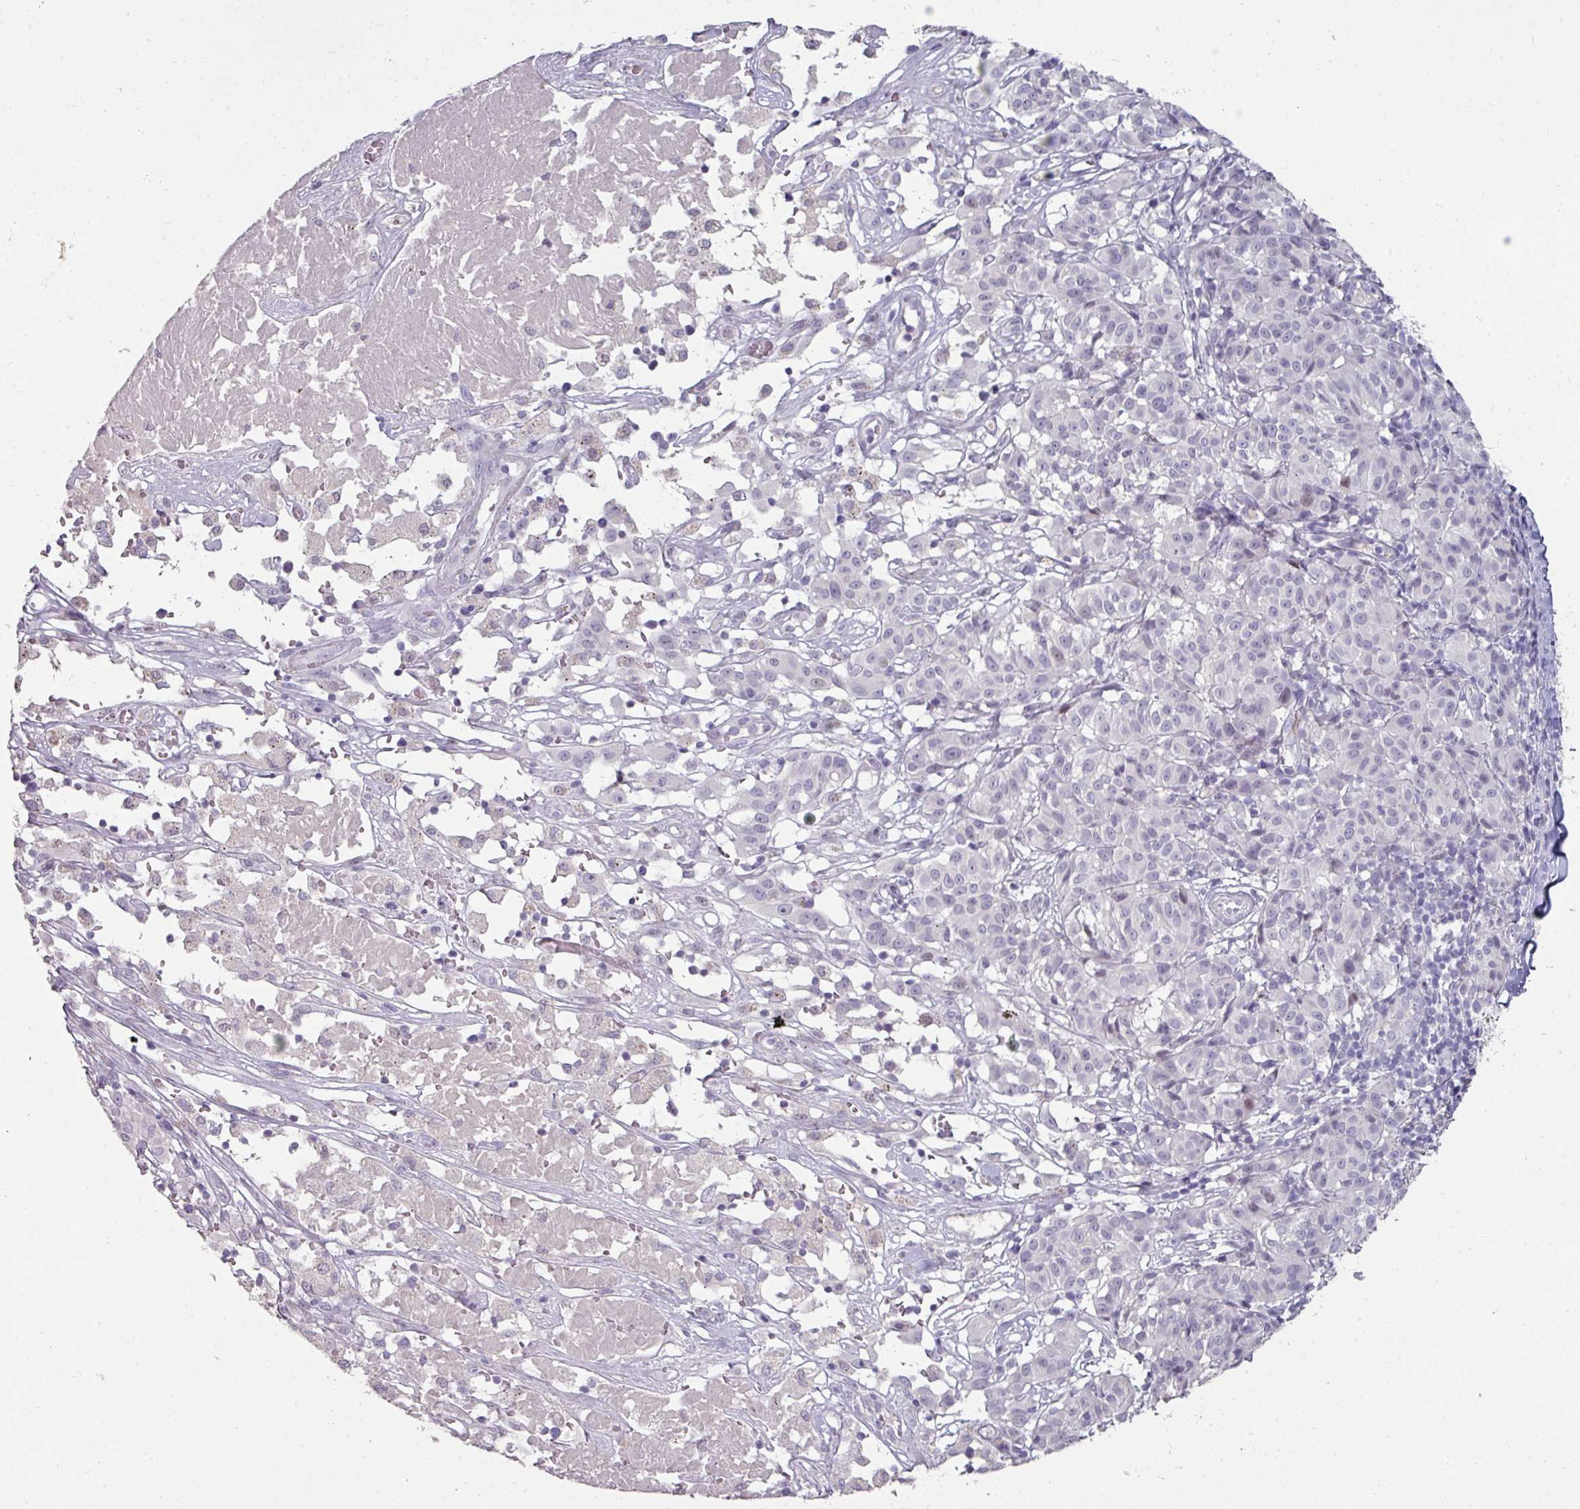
{"staining": {"intensity": "negative", "quantity": "none", "location": "none"}, "tissue": "melanoma", "cell_type": "Tumor cells", "image_type": "cancer", "snomed": [{"axis": "morphology", "description": "Malignant melanoma, NOS"}, {"axis": "topography", "description": "Skin"}], "caption": "Immunohistochemistry (IHC) photomicrograph of neoplastic tissue: melanoma stained with DAB reveals no significant protein expression in tumor cells.", "gene": "GTF2H3", "patient": {"sex": "female", "age": 72}}